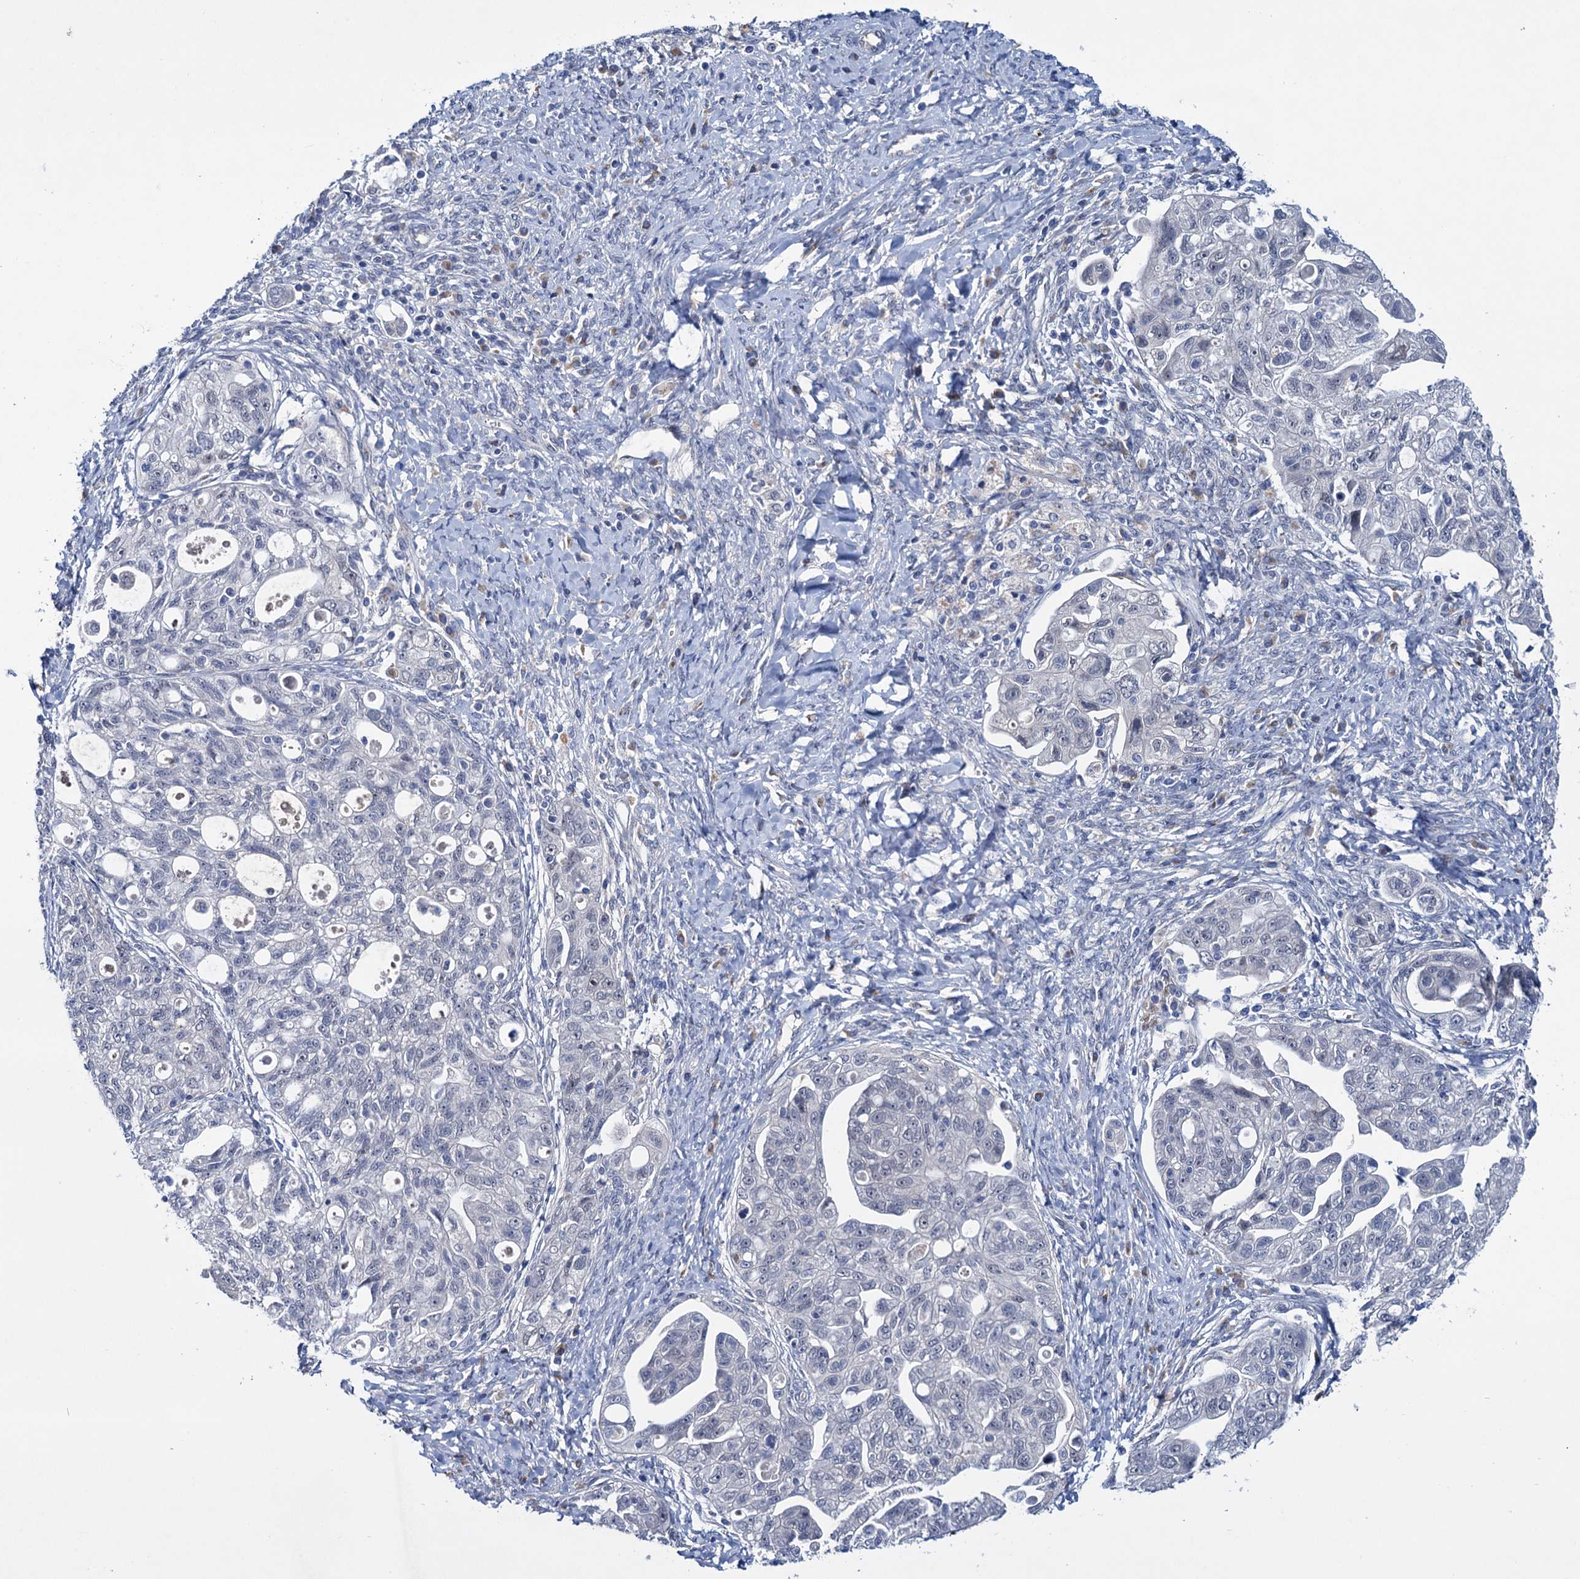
{"staining": {"intensity": "negative", "quantity": "none", "location": "none"}, "tissue": "ovarian cancer", "cell_type": "Tumor cells", "image_type": "cancer", "snomed": [{"axis": "morphology", "description": "Carcinoma, NOS"}, {"axis": "morphology", "description": "Cystadenocarcinoma, serous, NOS"}, {"axis": "topography", "description": "Ovary"}], "caption": "Ovarian cancer was stained to show a protein in brown. There is no significant positivity in tumor cells. (DAB immunohistochemistry (IHC), high magnification).", "gene": "EYA4", "patient": {"sex": "female", "age": 69}}